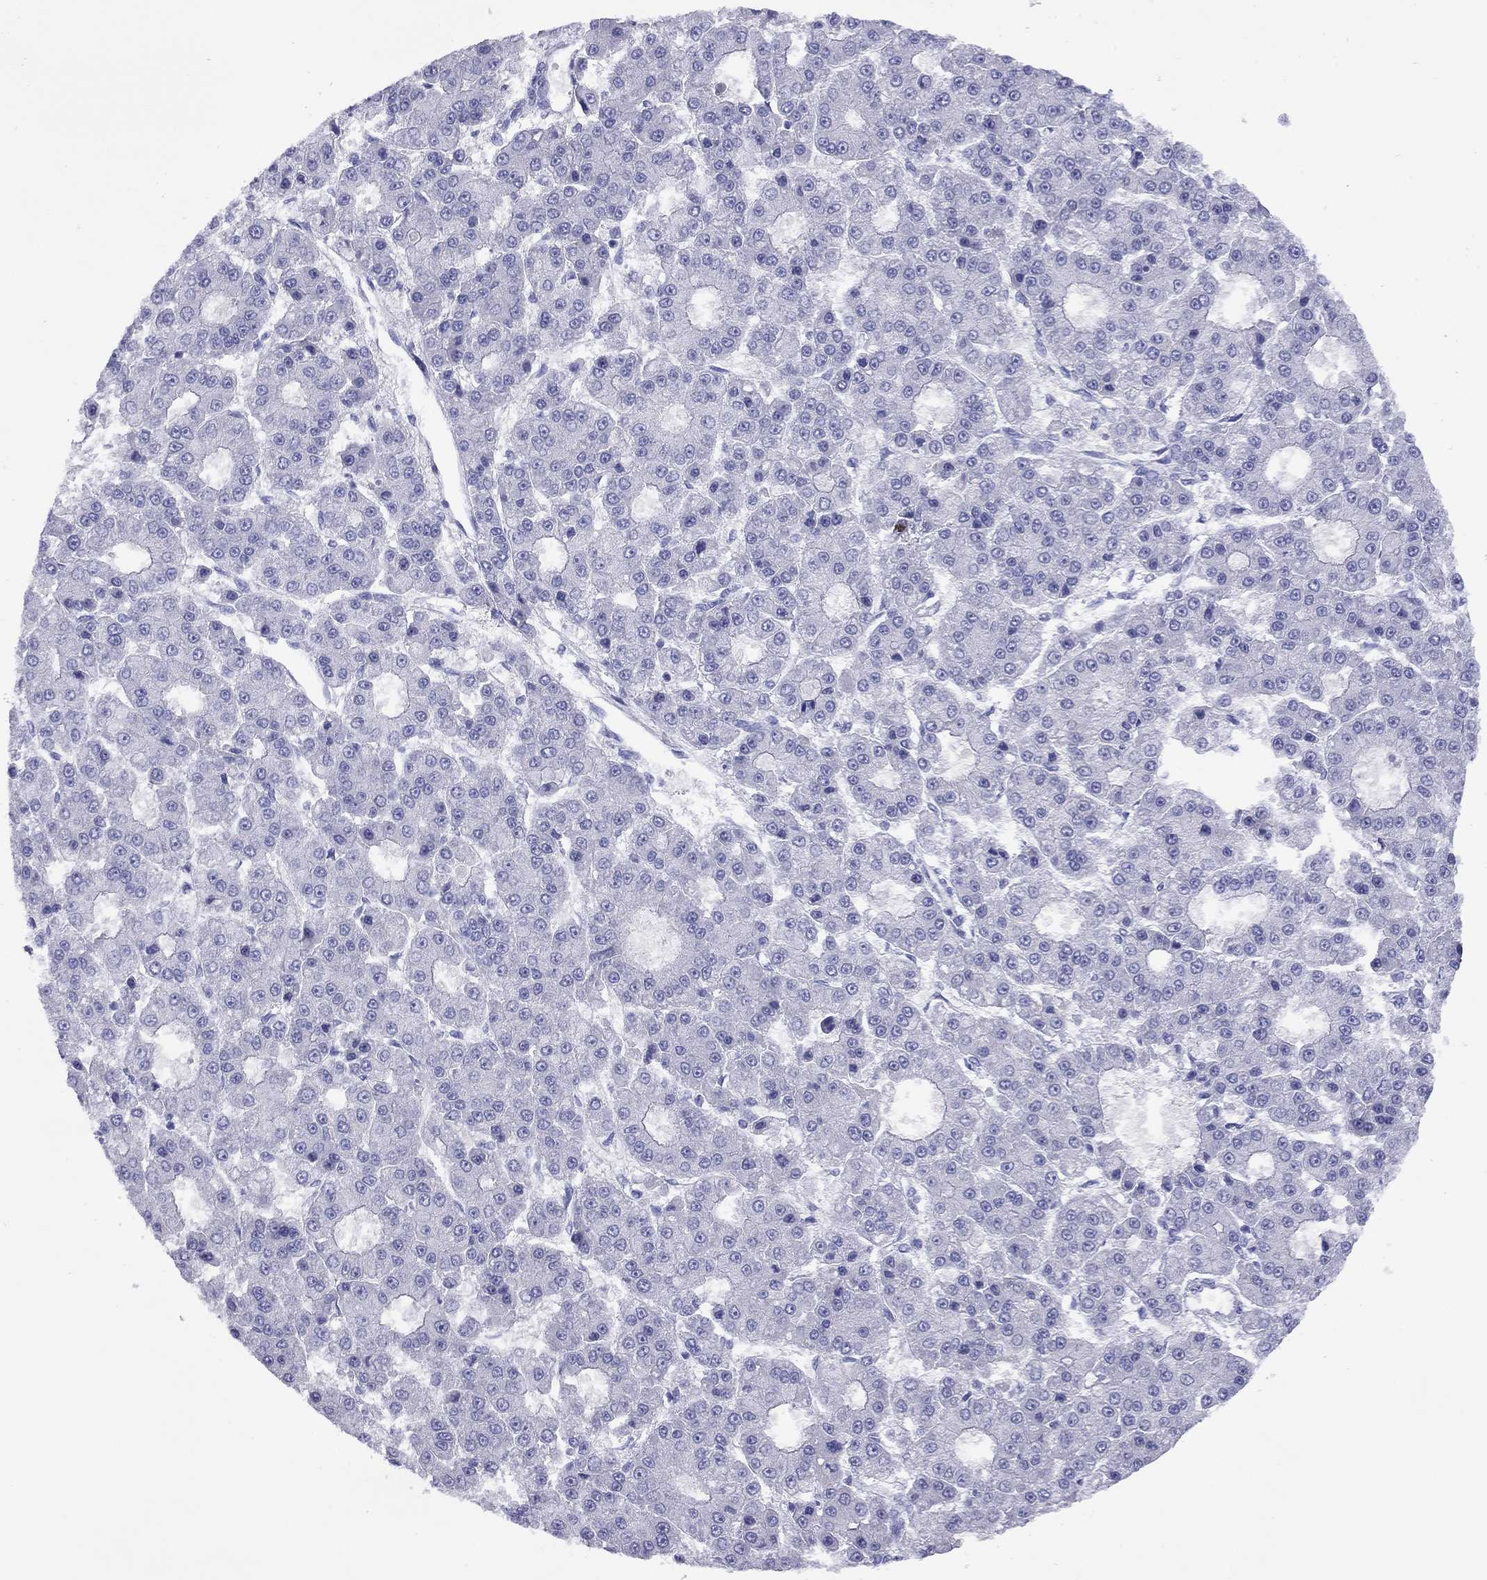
{"staining": {"intensity": "negative", "quantity": "none", "location": "none"}, "tissue": "liver cancer", "cell_type": "Tumor cells", "image_type": "cancer", "snomed": [{"axis": "morphology", "description": "Carcinoma, Hepatocellular, NOS"}, {"axis": "topography", "description": "Liver"}], "caption": "Immunohistochemical staining of human liver hepatocellular carcinoma shows no significant expression in tumor cells.", "gene": "CMYA5", "patient": {"sex": "male", "age": 70}}